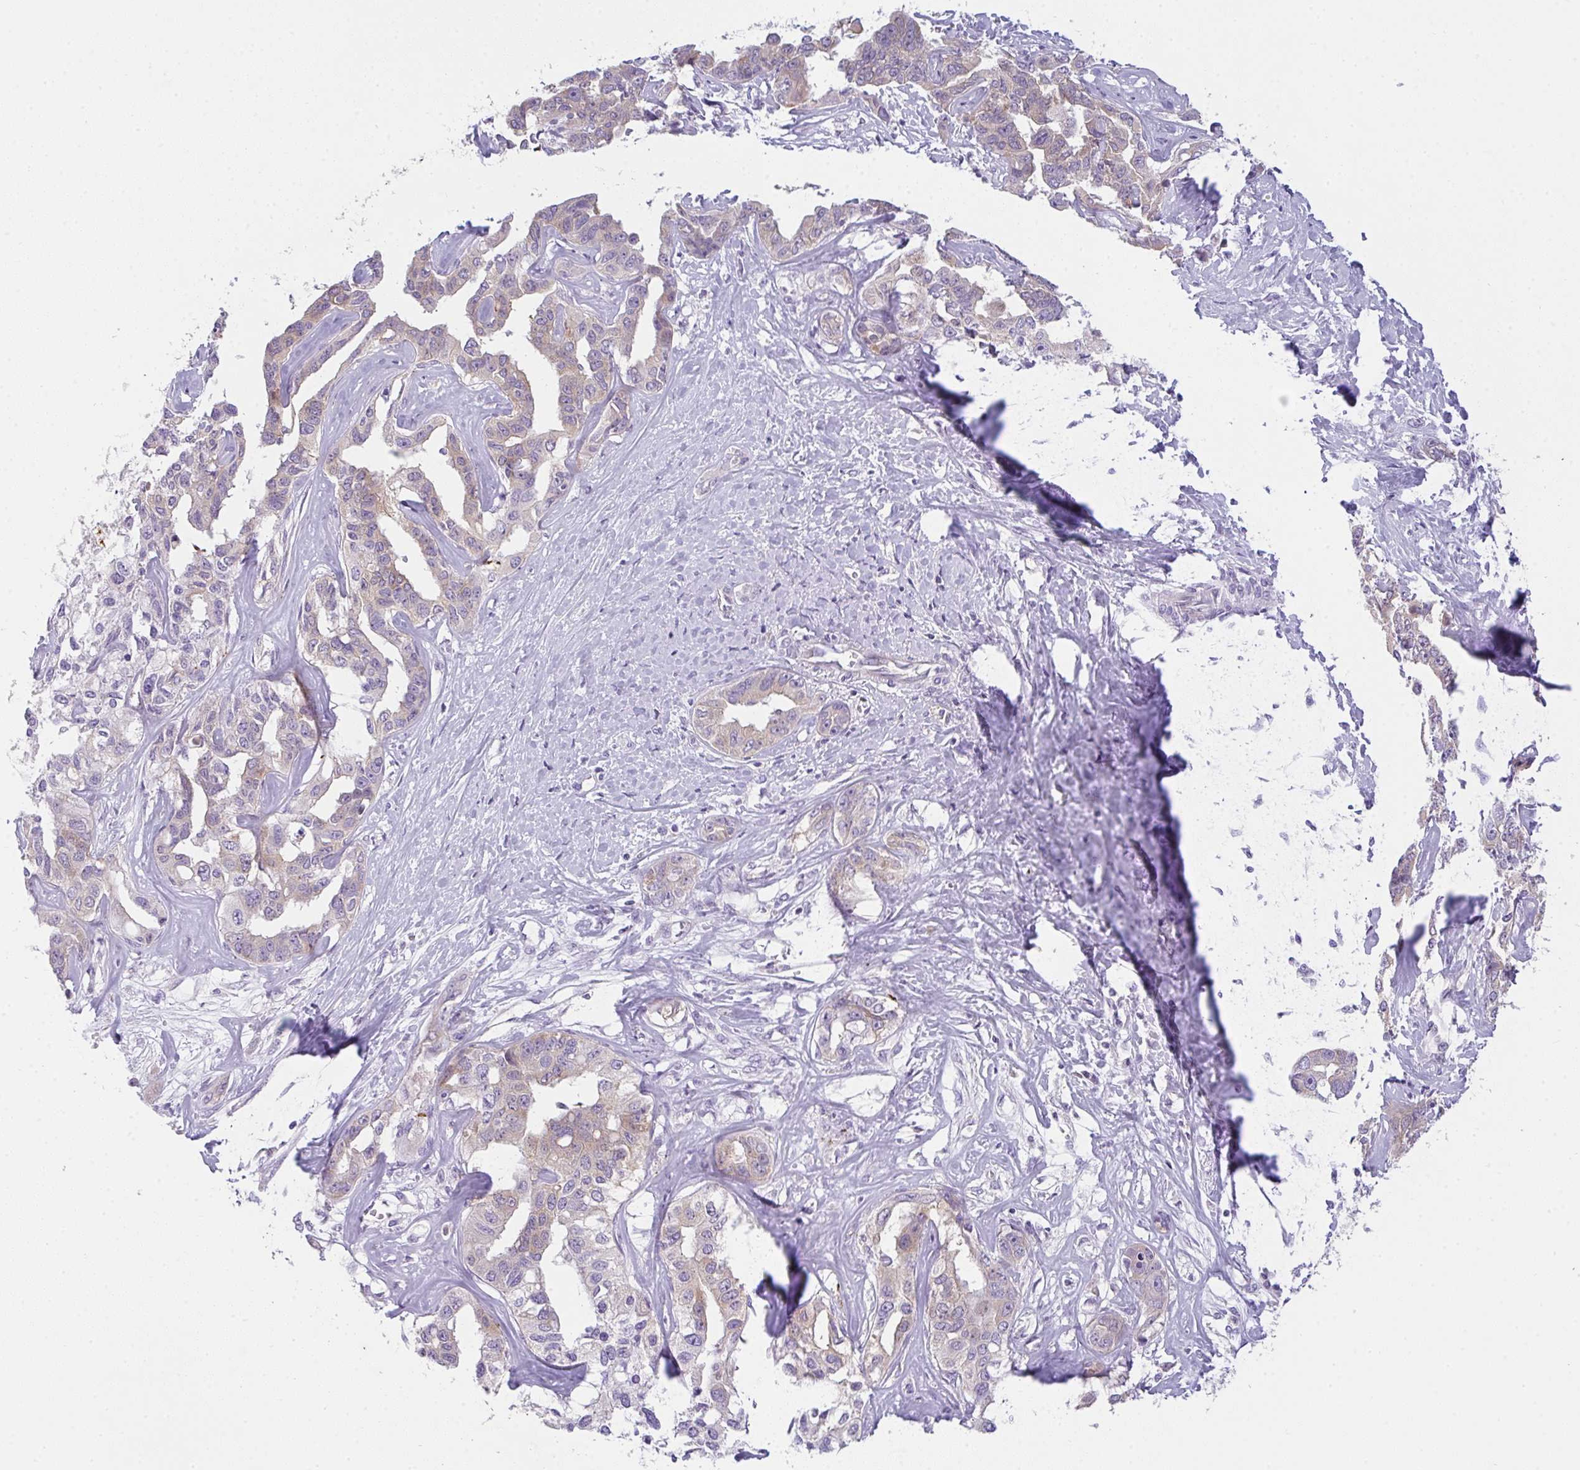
{"staining": {"intensity": "weak", "quantity": "25%-75%", "location": "cytoplasmic/membranous"}, "tissue": "liver cancer", "cell_type": "Tumor cells", "image_type": "cancer", "snomed": [{"axis": "morphology", "description": "Cholangiocarcinoma"}, {"axis": "topography", "description": "Liver"}], "caption": "Cholangiocarcinoma (liver) was stained to show a protein in brown. There is low levels of weak cytoplasmic/membranous staining in about 25%-75% of tumor cells.", "gene": "COX7B", "patient": {"sex": "male", "age": 59}}